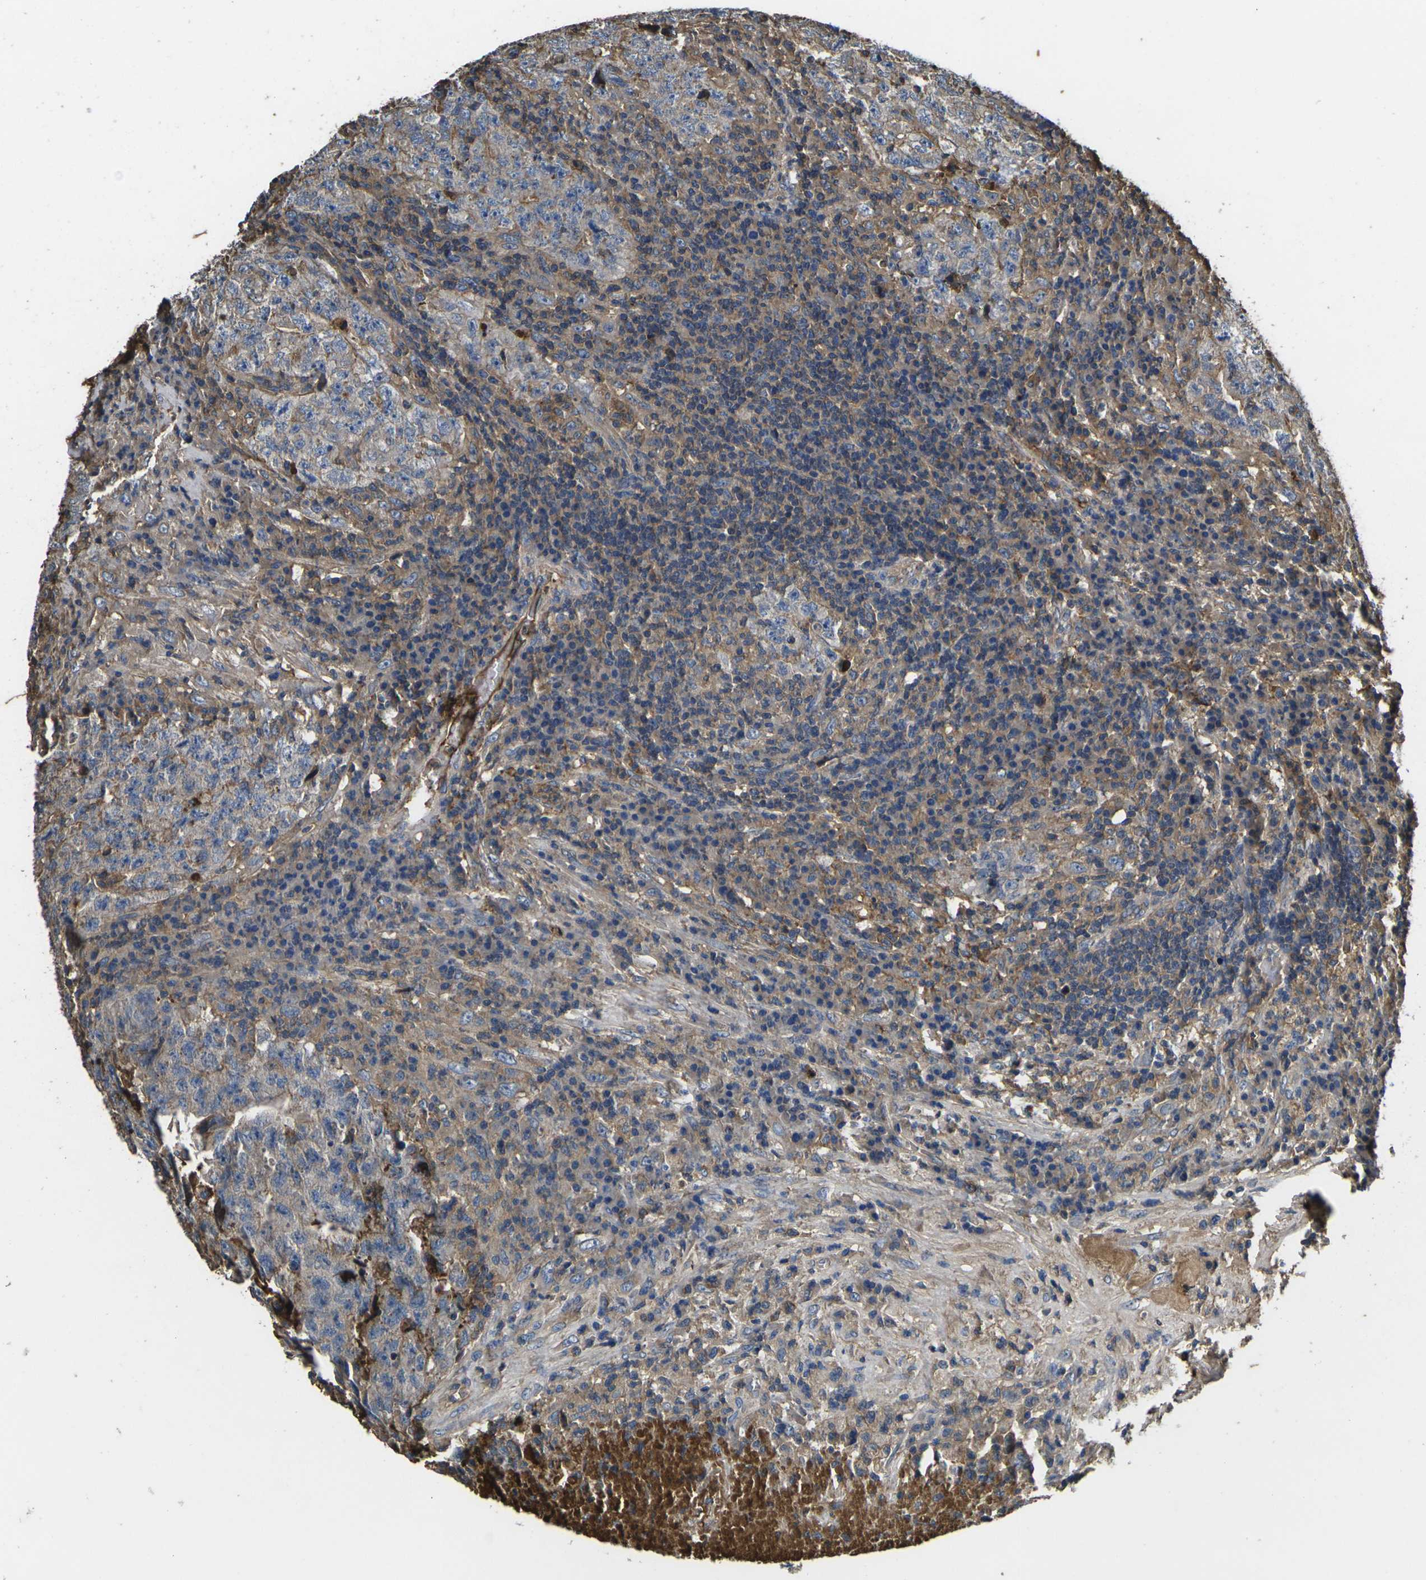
{"staining": {"intensity": "moderate", "quantity": "<25%", "location": "cytoplasmic/membranous"}, "tissue": "testis cancer", "cell_type": "Tumor cells", "image_type": "cancer", "snomed": [{"axis": "morphology", "description": "Necrosis, NOS"}, {"axis": "morphology", "description": "Carcinoma, Embryonal, NOS"}, {"axis": "topography", "description": "Testis"}], "caption": "Immunohistochemical staining of testis cancer (embryonal carcinoma) displays moderate cytoplasmic/membranous protein staining in about <25% of tumor cells. (brown staining indicates protein expression, while blue staining denotes nuclei).", "gene": "HSPG2", "patient": {"sex": "male", "age": 19}}